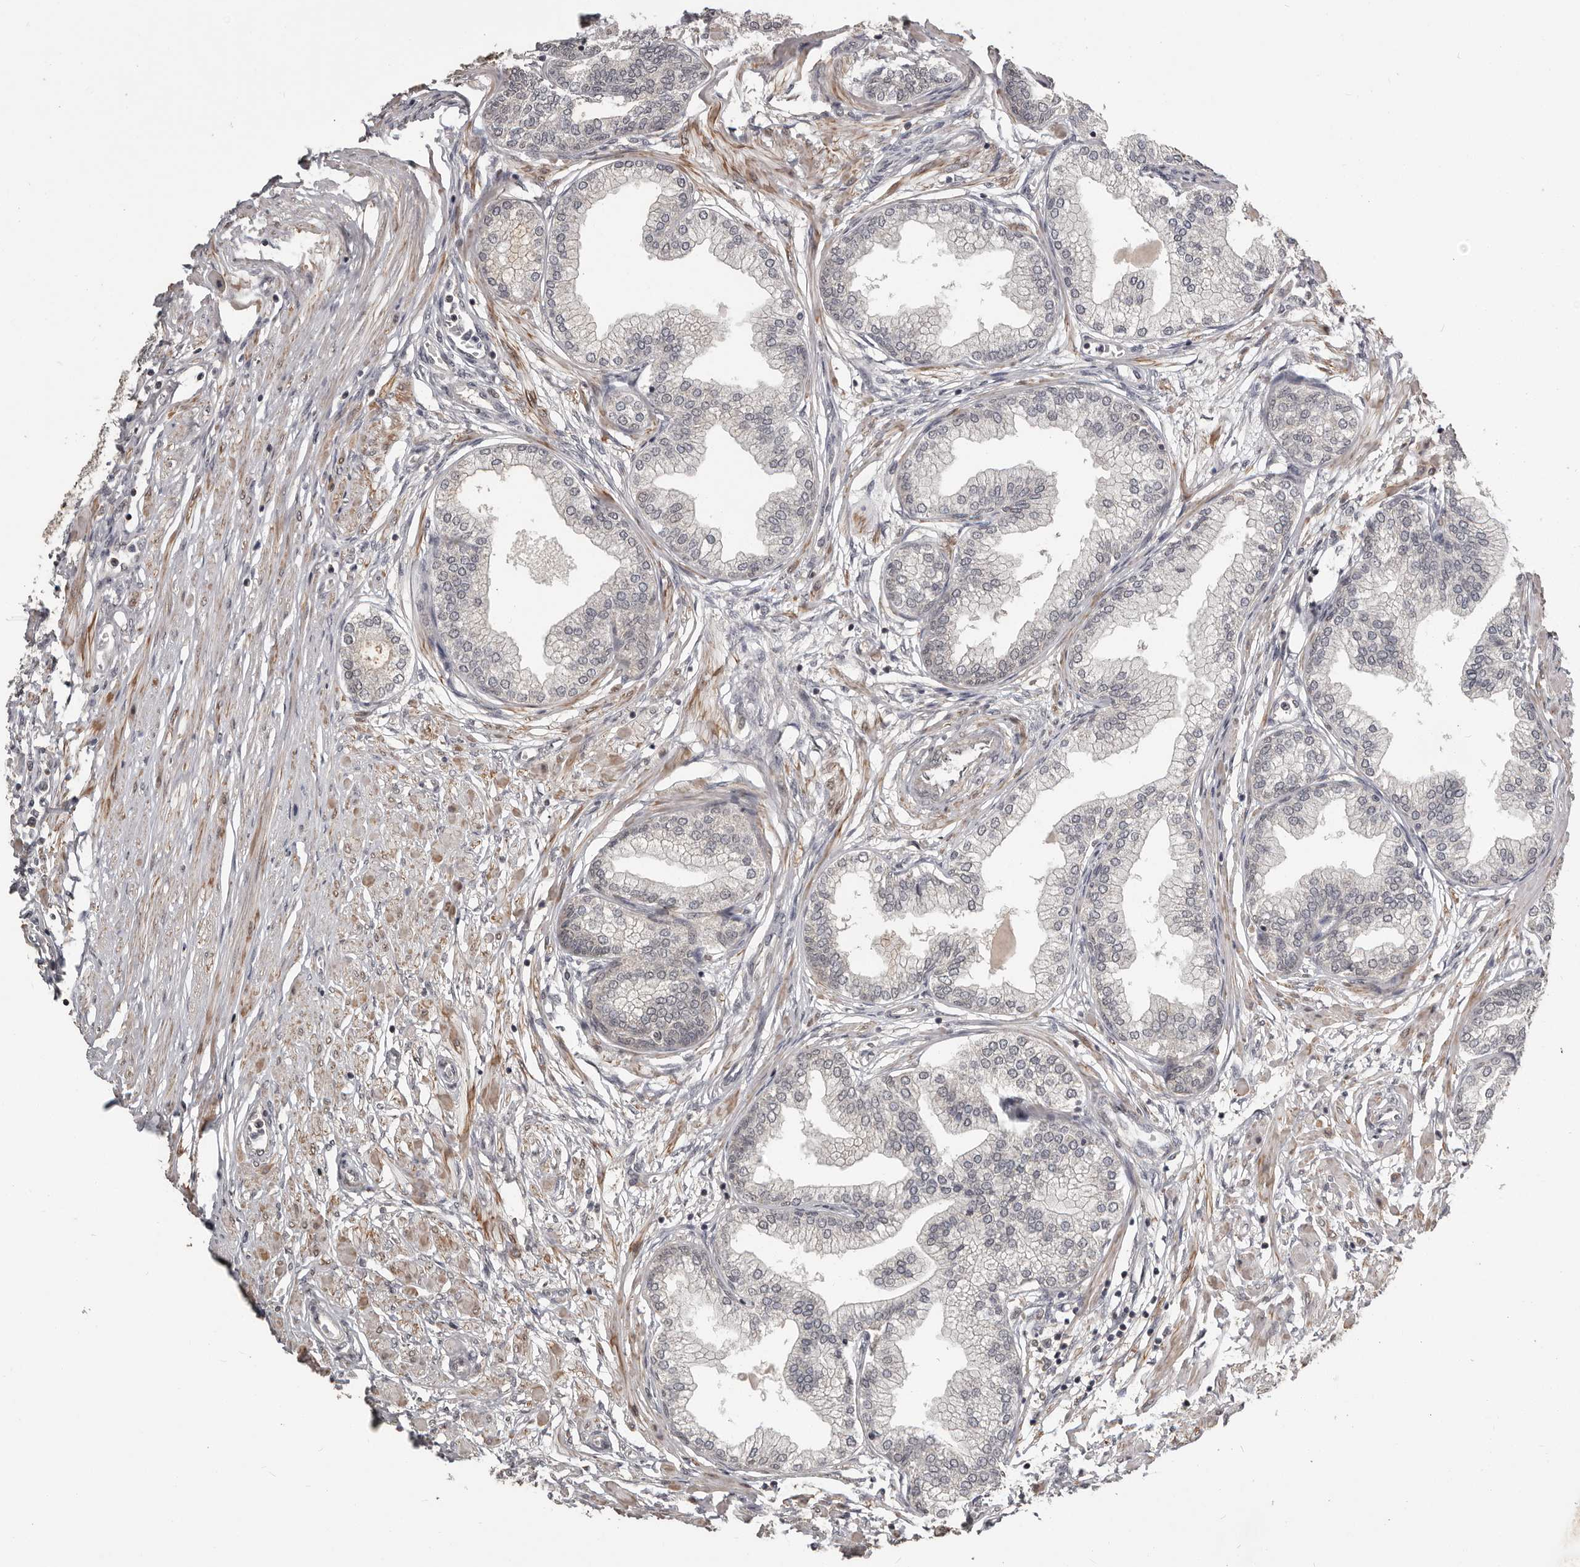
{"staining": {"intensity": "weak", "quantity": "25%-75%", "location": "cytoplasmic/membranous,nuclear"}, "tissue": "prostate", "cell_type": "Glandular cells", "image_type": "normal", "snomed": [{"axis": "morphology", "description": "Normal tissue, NOS"}, {"axis": "morphology", "description": "Urothelial carcinoma, Low grade"}, {"axis": "topography", "description": "Urinary bladder"}, {"axis": "topography", "description": "Prostate"}], "caption": "Immunohistochemistry (IHC) (DAB (3,3'-diaminobenzidine)) staining of unremarkable human prostate displays weak cytoplasmic/membranous,nuclear protein expression in approximately 25%-75% of glandular cells.", "gene": "ZFP14", "patient": {"sex": "male", "age": 60}}